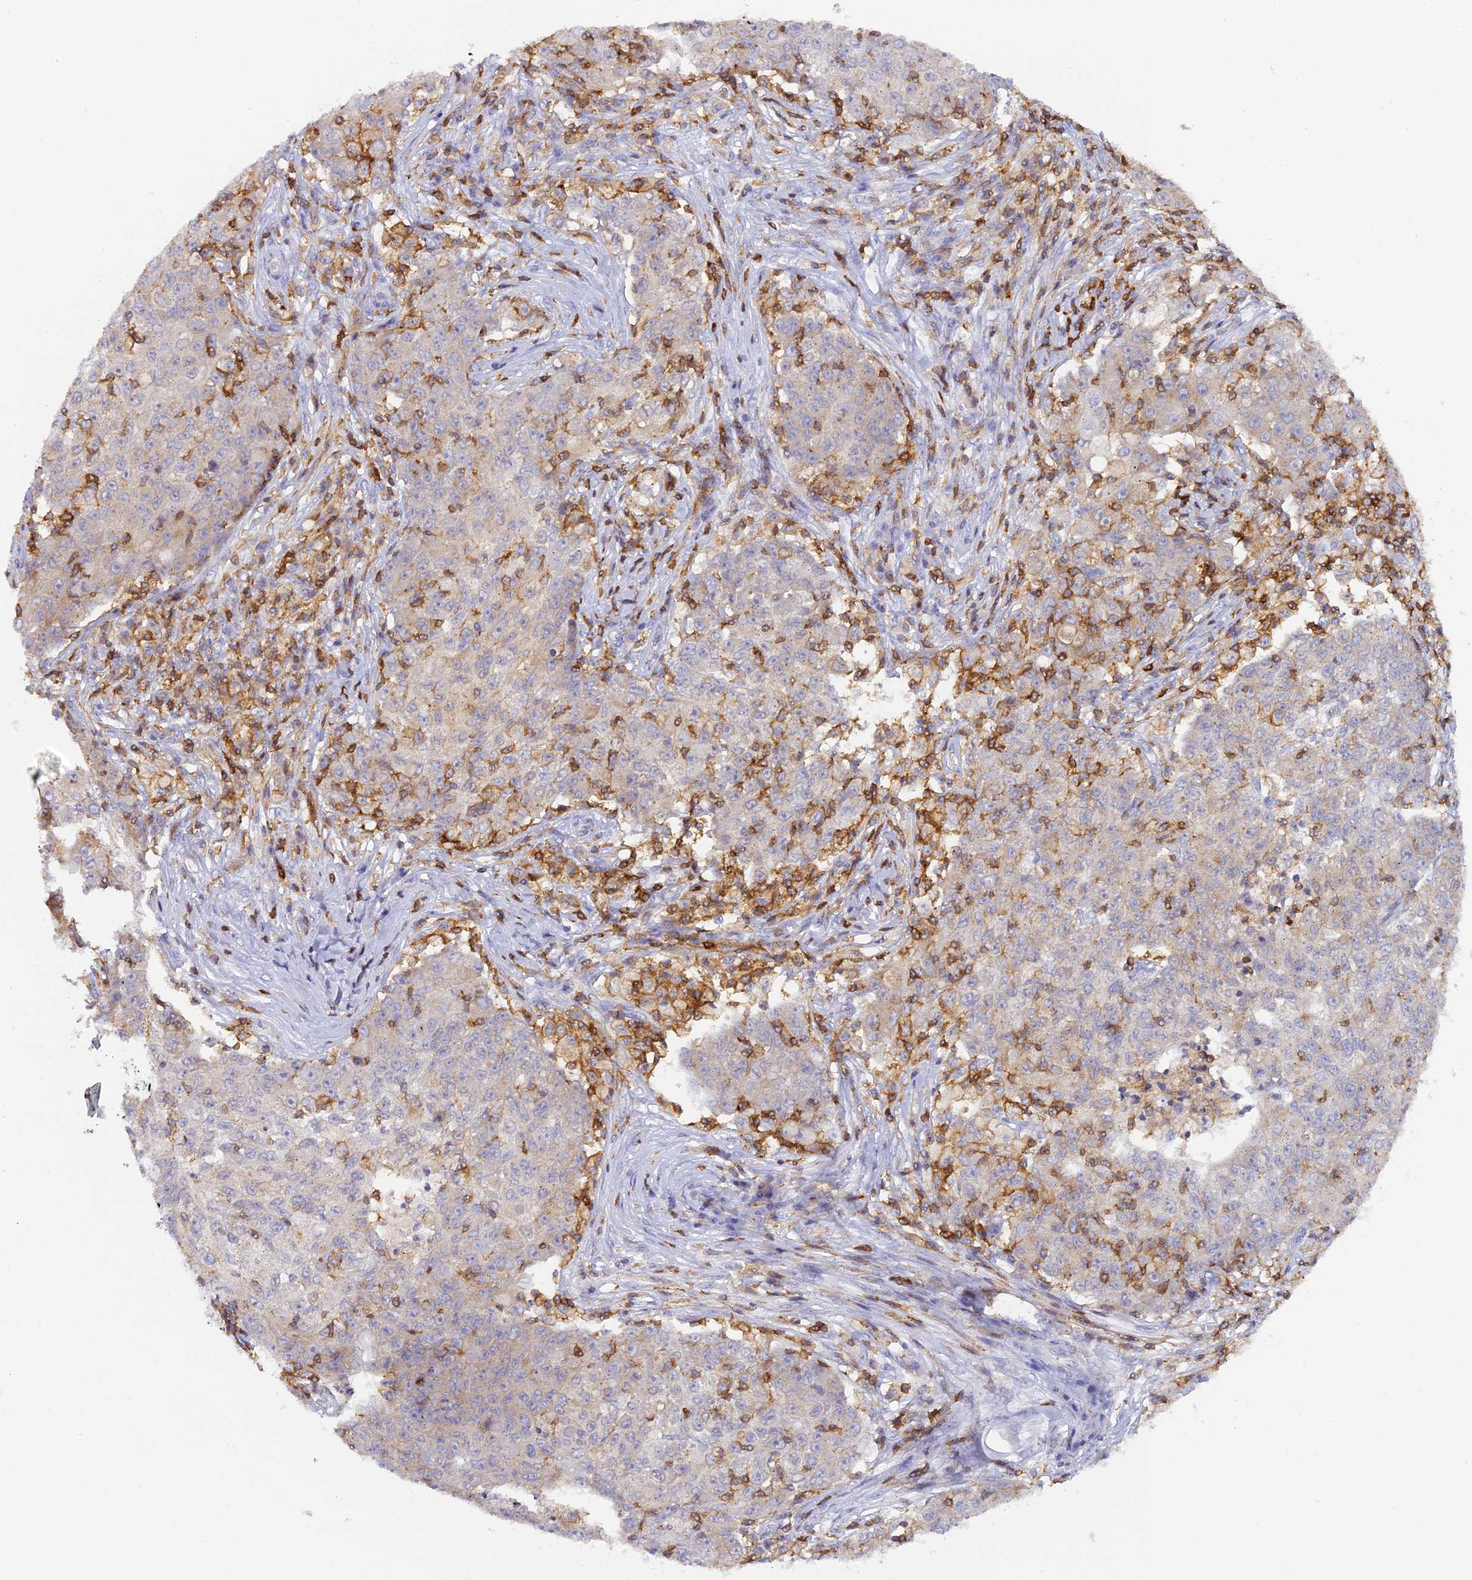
{"staining": {"intensity": "moderate", "quantity": "<25%", "location": "cytoplasmic/membranous"}, "tissue": "ovarian cancer", "cell_type": "Tumor cells", "image_type": "cancer", "snomed": [{"axis": "morphology", "description": "Carcinoma, endometroid"}, {"axis": "topography", "description": "Ovary"}], "caption": "The photomicrograph shows a brown stain indicating the presence of a protein in the cytoplasmic/membranous of tumor cells in ovarian endometroid carcinoma.", "gene": "FYB1", "patient": {"sex": "female", "age": 42}}